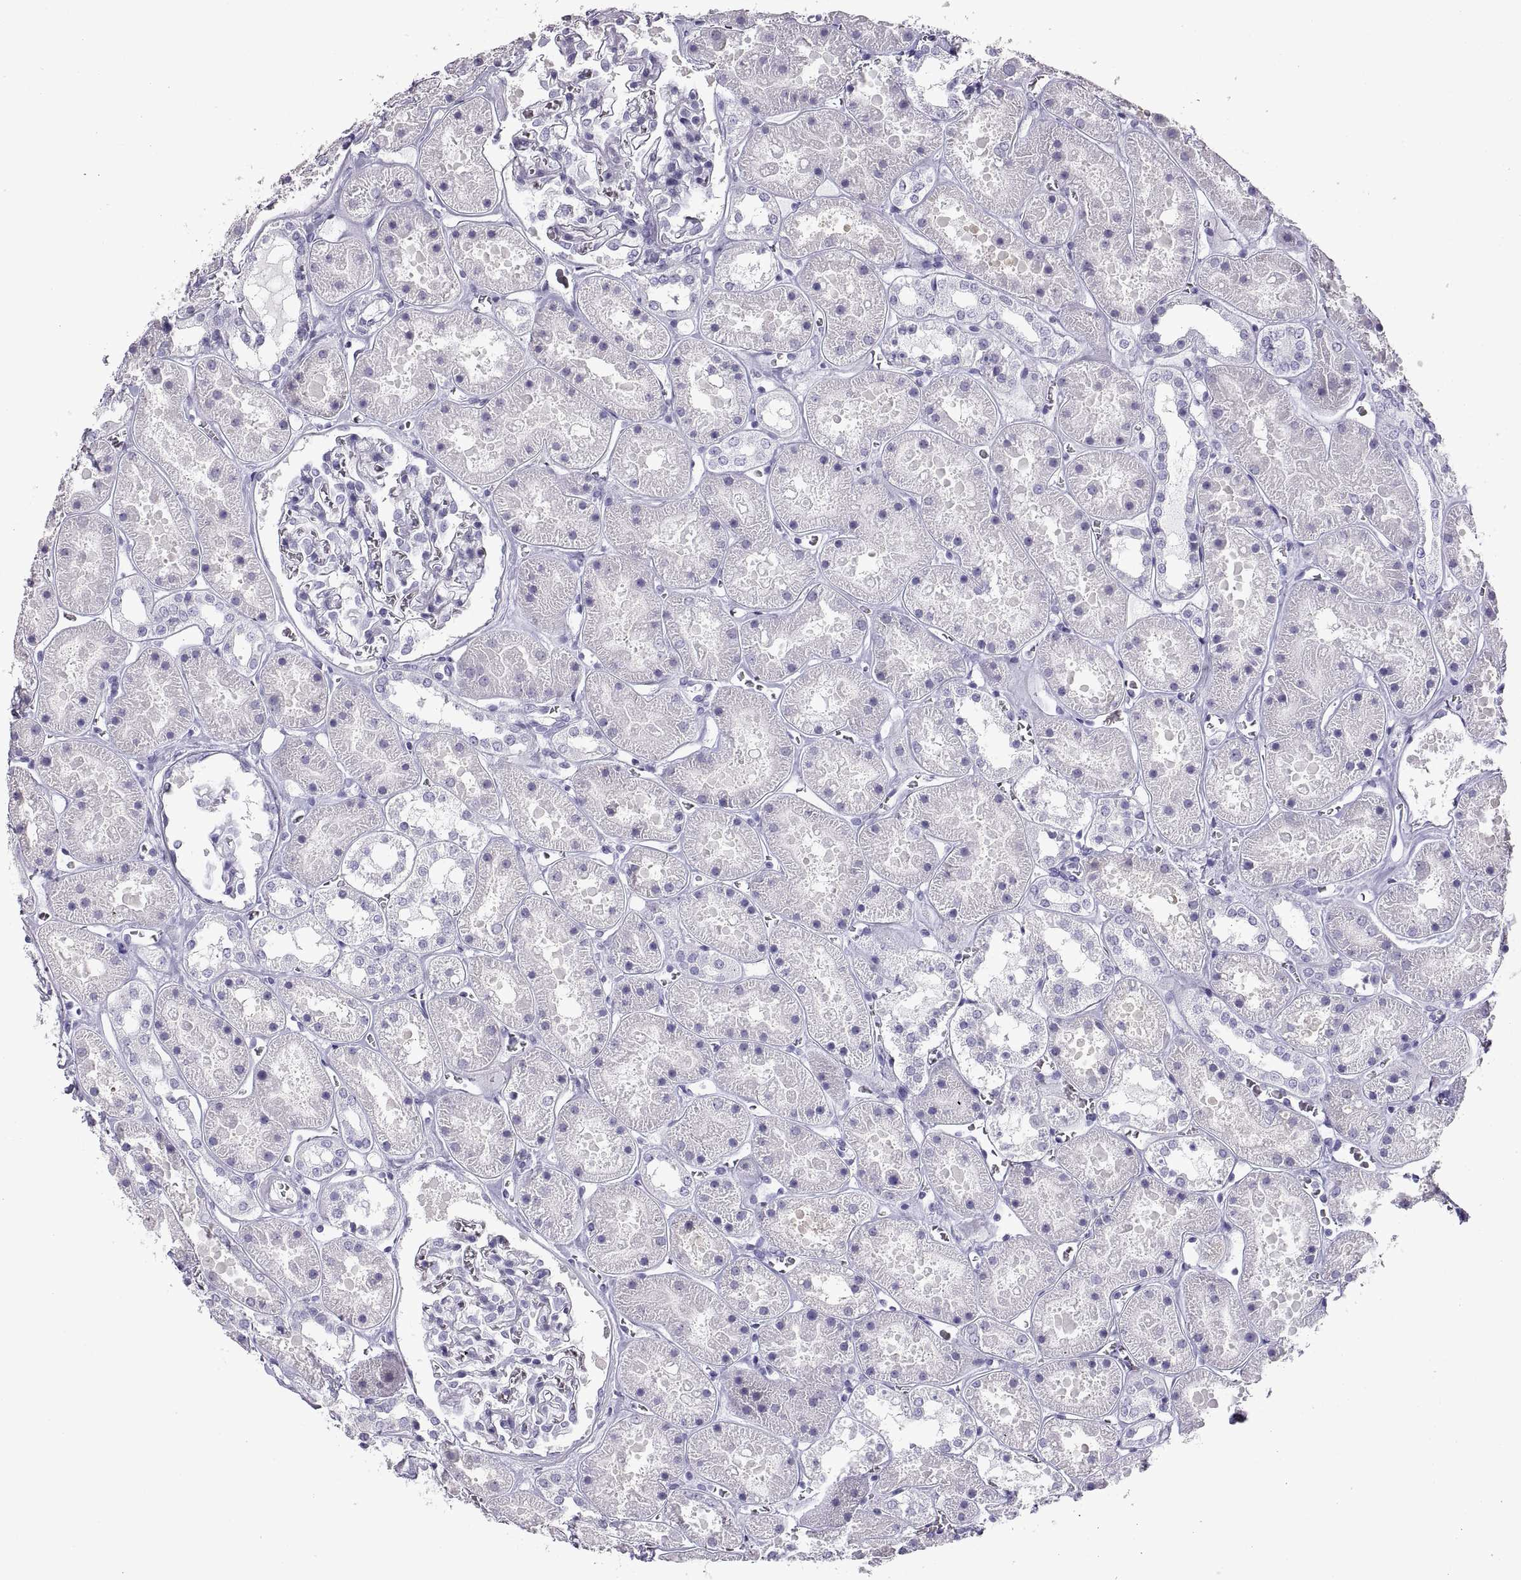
{"staining": {"intensity": "negative", "quantity": "none", "location": "none"}, "tissue": "kidney", "cell_type": "Cells in glomeruli", "image_type": "normal", "snomed": [{"axis": "morphology", "description": "Normal tissue, NOS"}, {"axis": "topography", "description": "Kidney"}], "caption": "Immunohistochemical staining of benign kidney exhibits no significant staining in cells in glomeruli. (Immunohistochemistry, brightfield microscopy, high magnification).", "gene": "RLBP1", "patient": {"sex": "female", "age": 41}}